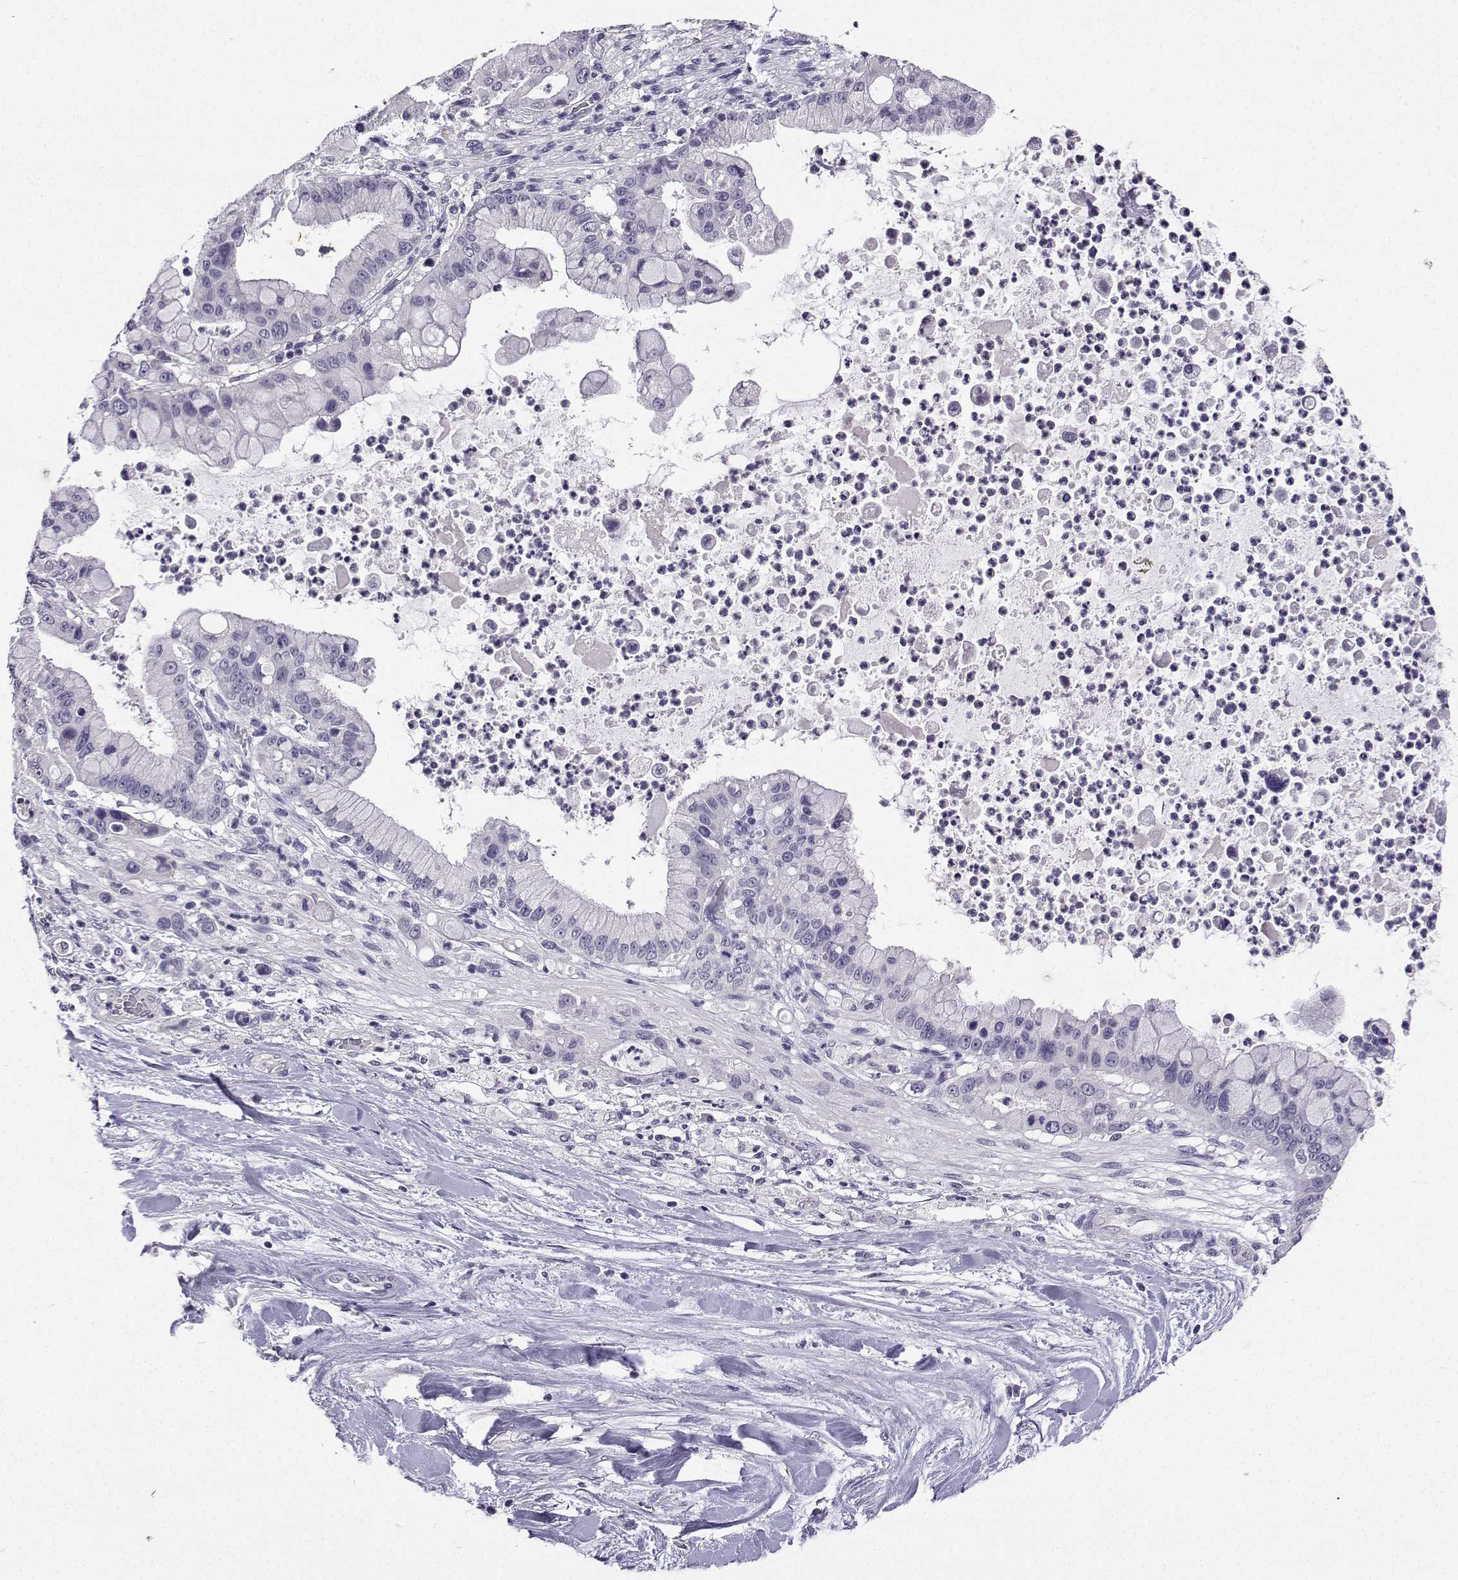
{"staining": {"intensity": "negative", "quantity": "none", "location": "none"}, "tissue": "liver cancer", "cell_type": "Tumor cells", "image_type": "cancer", "snomed": [{"axis": "morphology", "description": "Cholangiocarcinoma"}, {"axis": "topography", "description": "Liver"}], "caption": "Human liver cholangiocarcinoma stained for a protein using immunohistochemistry (IHC) exhibits no staining in tumor cells.", "gene": "SPAG11B", "patient": {"sex": "female", "age": 54}}